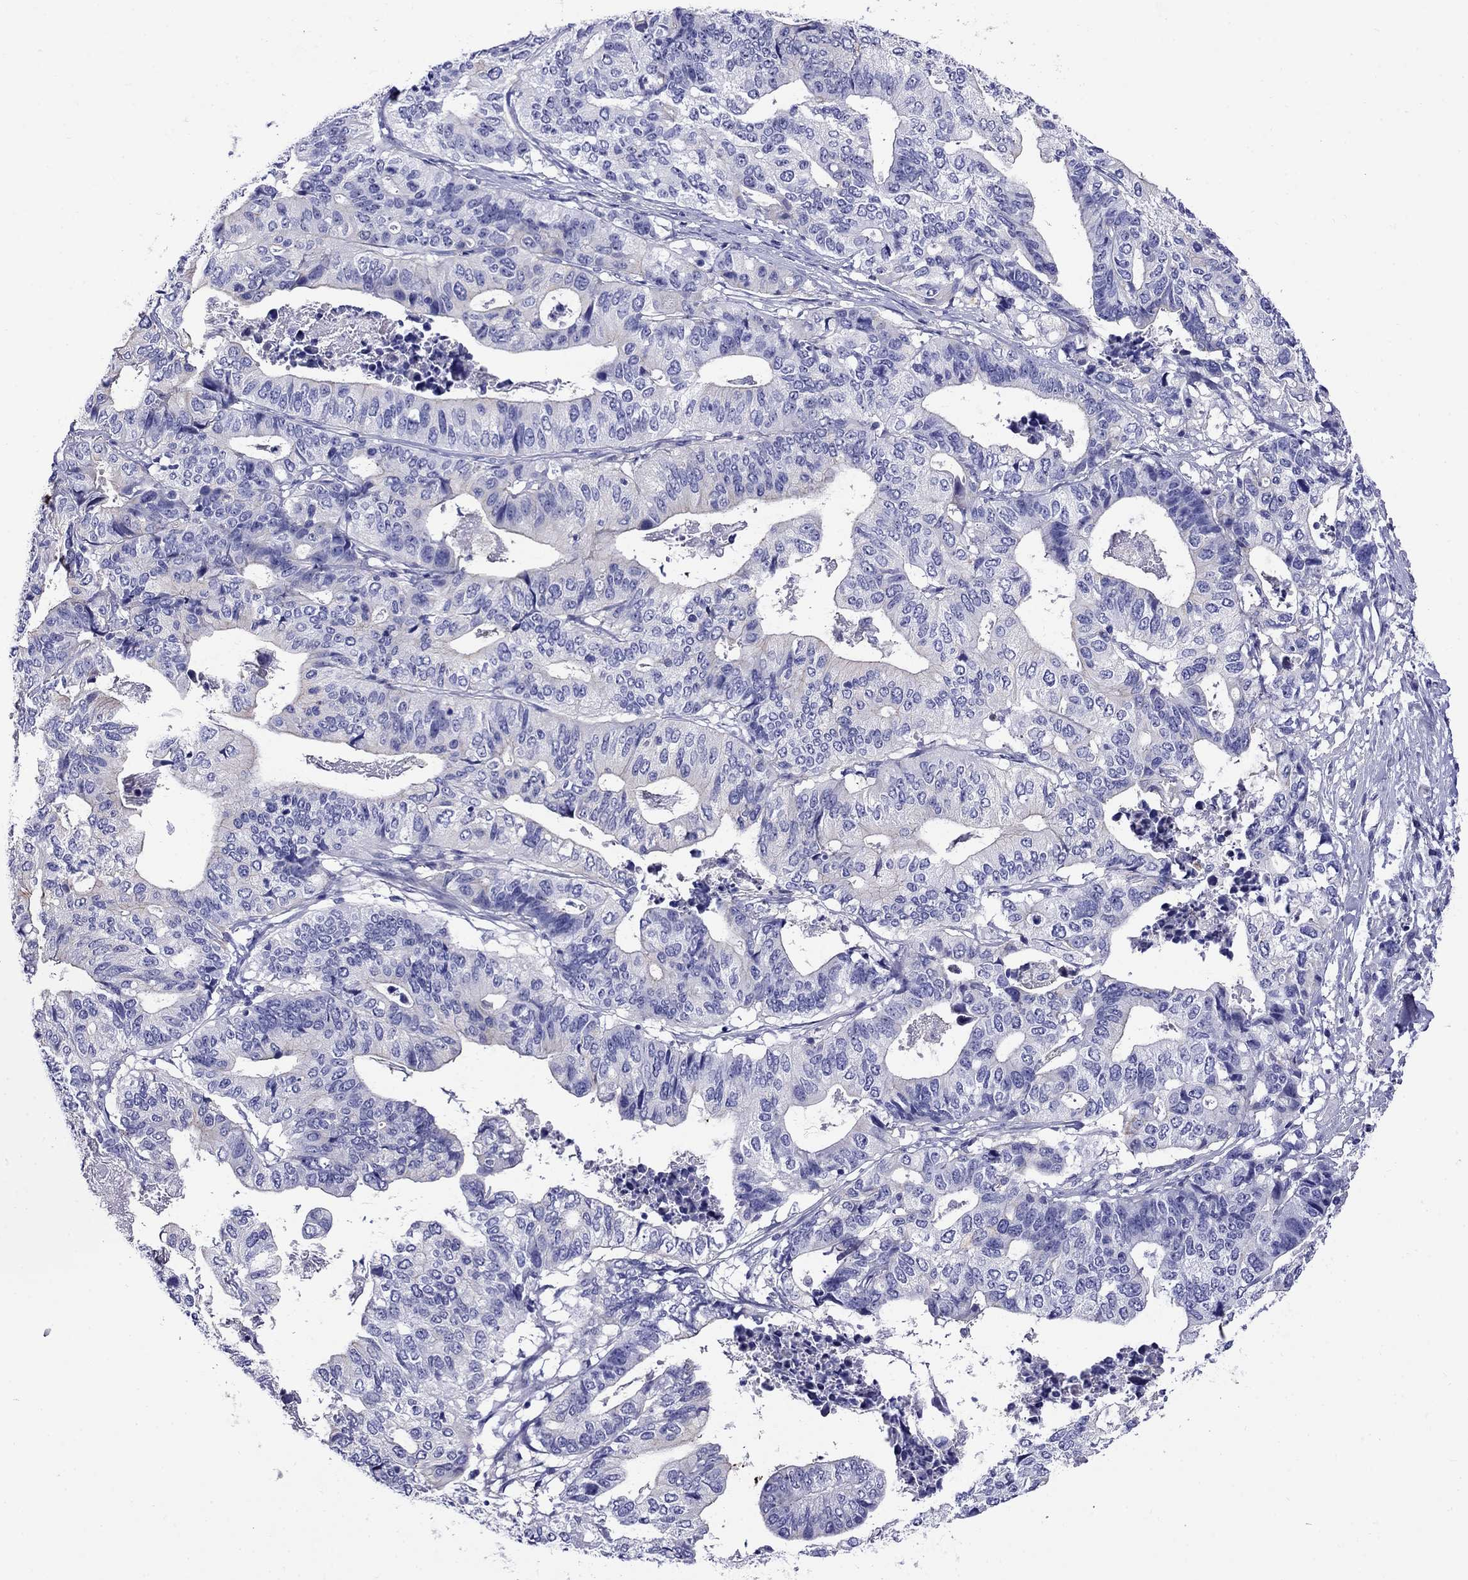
{"staining": {"intensity": "negative", "quantity": "none", "location": "none"}, "tissue": "stomach cancer", "cell_type": "Tumor cells", "image_type": "cancer", "snomed": [{"axis": "morphology", "description": "Adenocarcinoma, NOS"}, {"axis": "topography", "description": "Stomach, upper"}], "caption": "This is an immunohistochemistry (IHC) image of stomach adenocarcinoma. There is no expression in tumor cells.", "gene": "SCG2", "patient": {"sex": "female", "age": 67}}